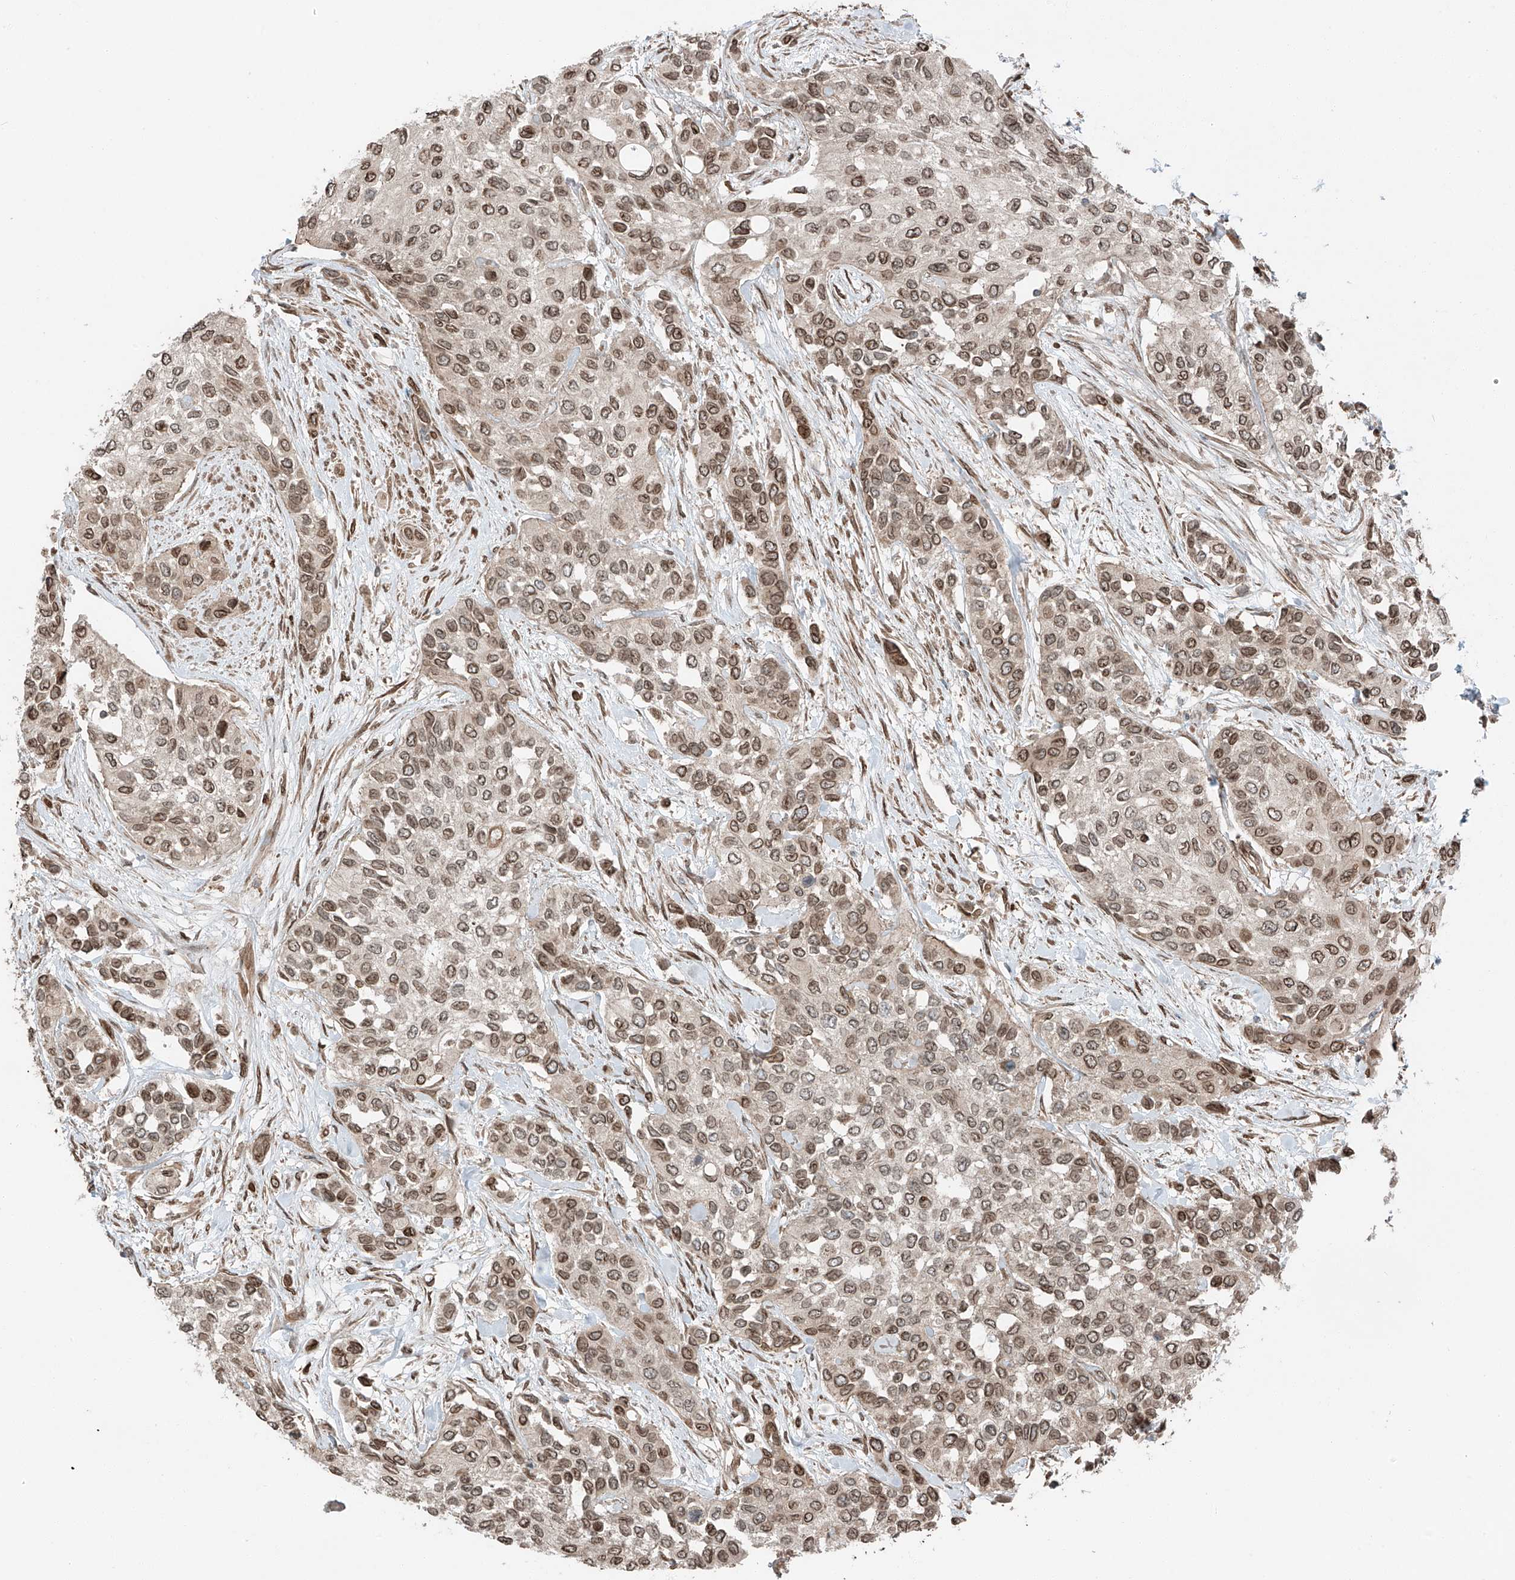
{"staining": {"intensity": "moderate", "quantity": ">75%", "location": "nuclear"}, "tissue": "urothelial cancer", "cell_type": "Tumor cells", "image_type": "cancer", "snomed": [{"axis": "morphology", "description": "Normal tissue, NOS"}, {"axis": "morphology", "description": "Urothelial carcinoma, High grade"}, {"axis": "topography", "description": "Vascular tissue"}, {"axis": "topography", "description": "Urinary bladder"}], "caption": "Immunohistochemical staining of urothelial cancer exhibits moderate nuclear protein expression in approximately >75% of tumor cells.", "gene": "CEP162", "patient": {"sex": "female", "age": 56}}